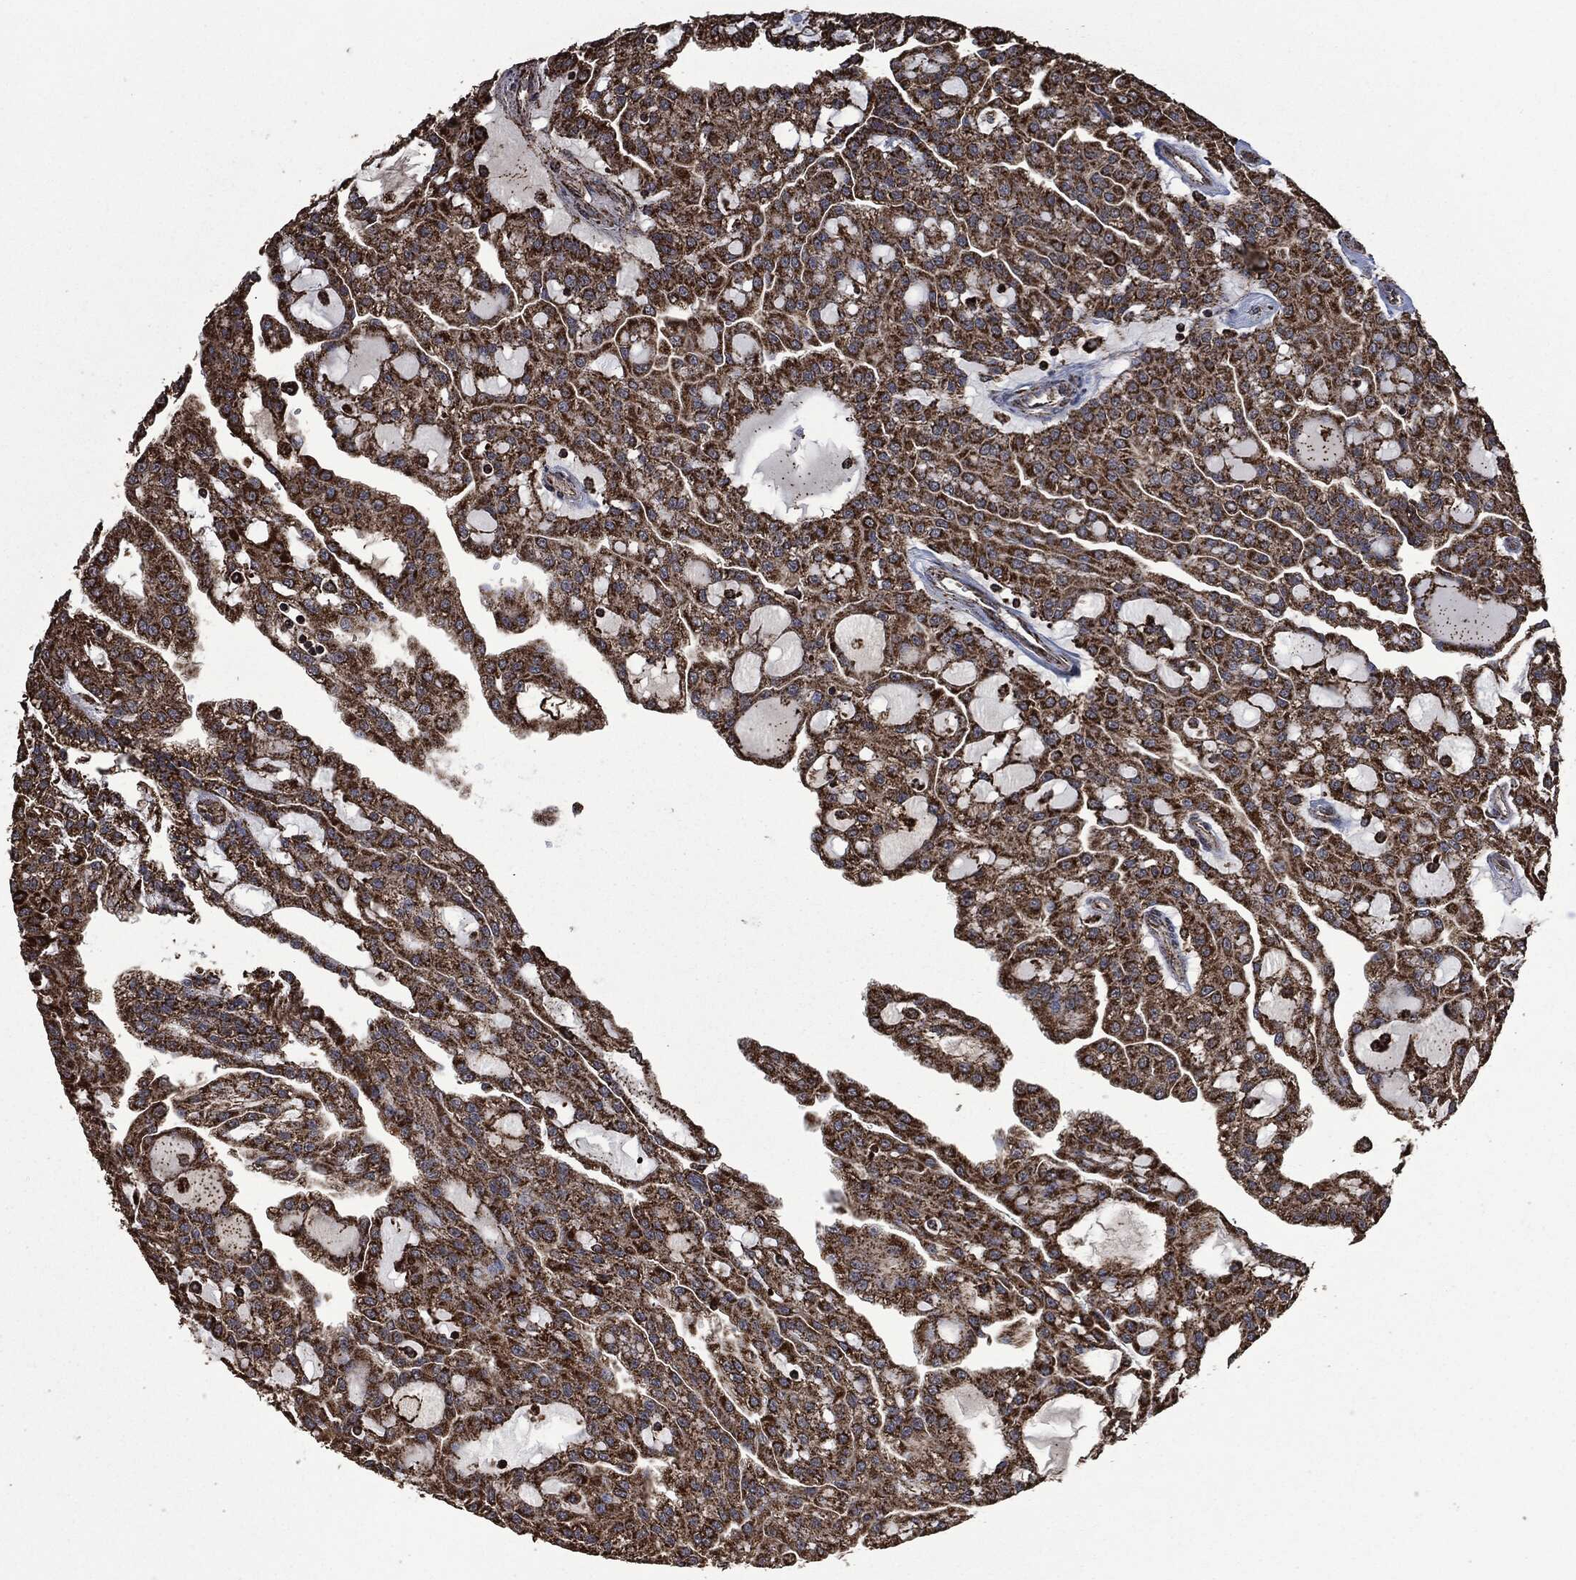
{"staining": {"intensity": "strong", "quantity": ">75%", "location": "cytoplasmic/membranous"}, "tissue": "renal cancer", "cell_type": "Tumor cells", "image_type": "cancer", "snomed": [{"axis": "morphology", "description": "Adenocarcinoma, NOS"}, {"axis": "topography", "description": "Kidney"}], "caption": "Adenocarcinoma (renal) stained with DAB IHC demonstrates high levels of strong cytoplasmic/membranous positivity in about >75% of tumor cells.", "gene": "LIG3", "patient": {"sex": "male", "age": 63}}